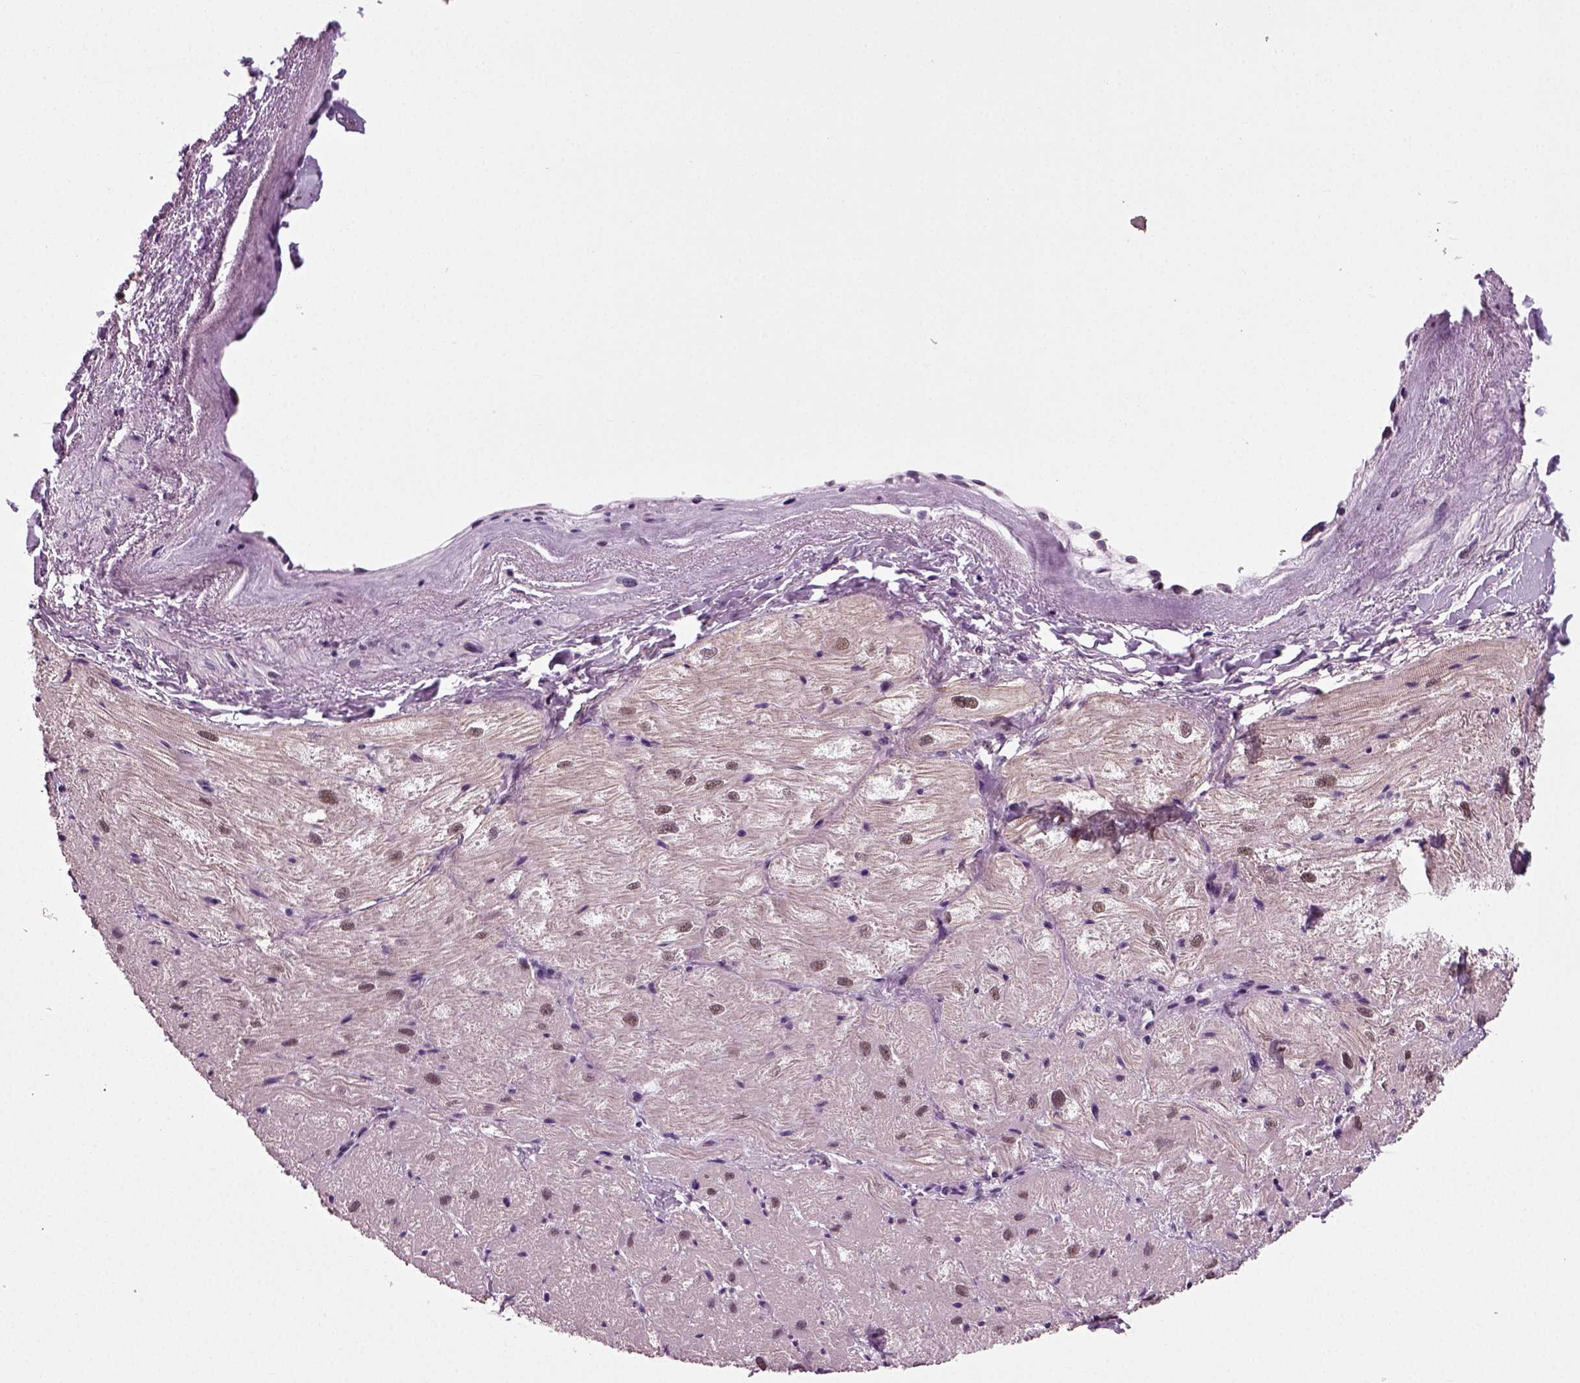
{"staining": {"intensity": "moderate", "quantity": "<25%", "location": "nuclear"}, "tissue": "heart muscle", "cell_type": "Cardiomyocytes", "image_type": "normal", "snomed": [{"axis": "morphology", "description": "Normal tissue, NOS"}, {"axis": "topography", "description": "Heart"}], "caption": "Immunohistochemical staining of normal heart muscle shows low levels of moderate nuclear staining in about <25% of cardiomyocytes. The protein is shown in brown color, while the nuclei are stained blue.", "gene": "RCOR3", "patient": {"sex": "male", "age": 57}}